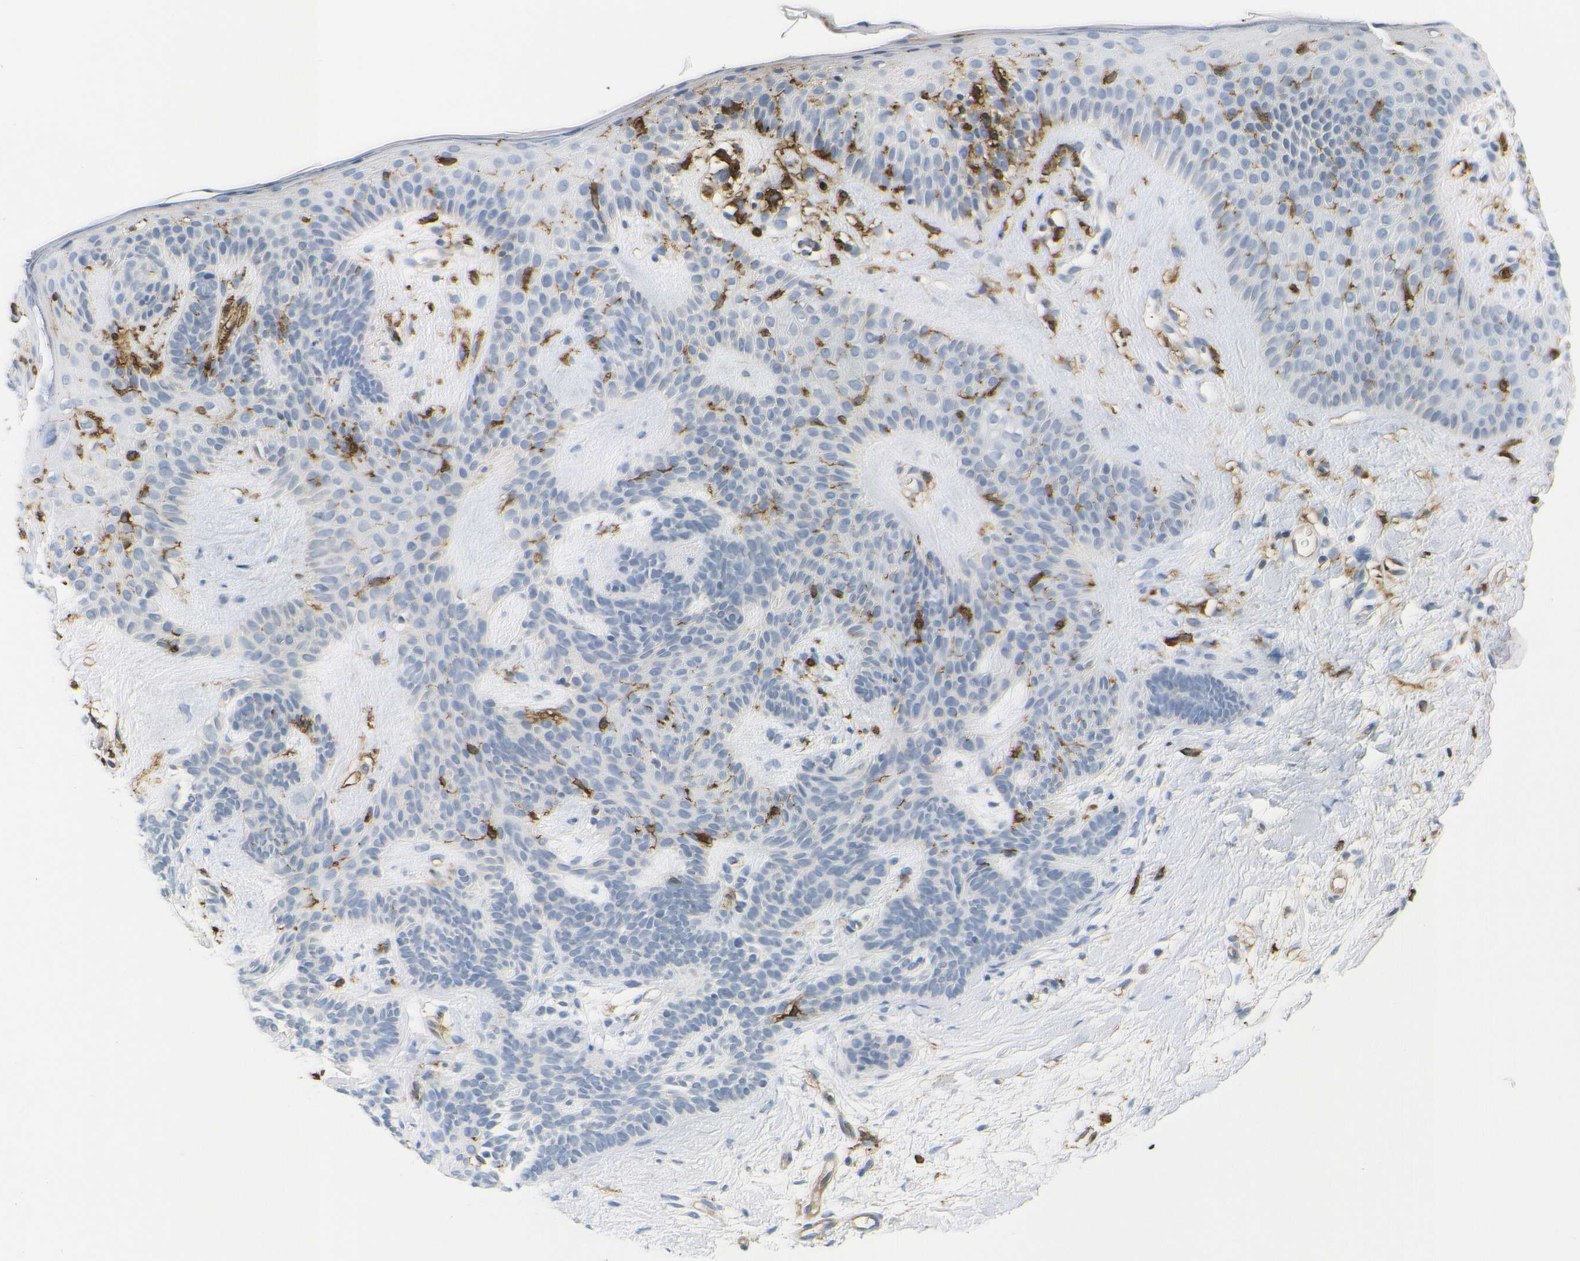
{"staining": {"intensity": "negative", "quantity": "none", "location": "none"}, "tissue": "skin cancer", "cell_type": "Tumor cells", "image_type": "cancer", "snomed": [{"axis": "morphology", "description": "Developmental malformation"}, {"axis": "morphology", "description": "Basal cell carcinoma"}, {"axis": "topography", "description": "Skin"}], "caption": "Immunohistochemistry image of basal cell carcinoma (skin) stained for a protein (brown), which reveals no positivity in tumor cells.", "gene": "HLA-DQB1", "patient": {"sex": "female", "age": 62}}